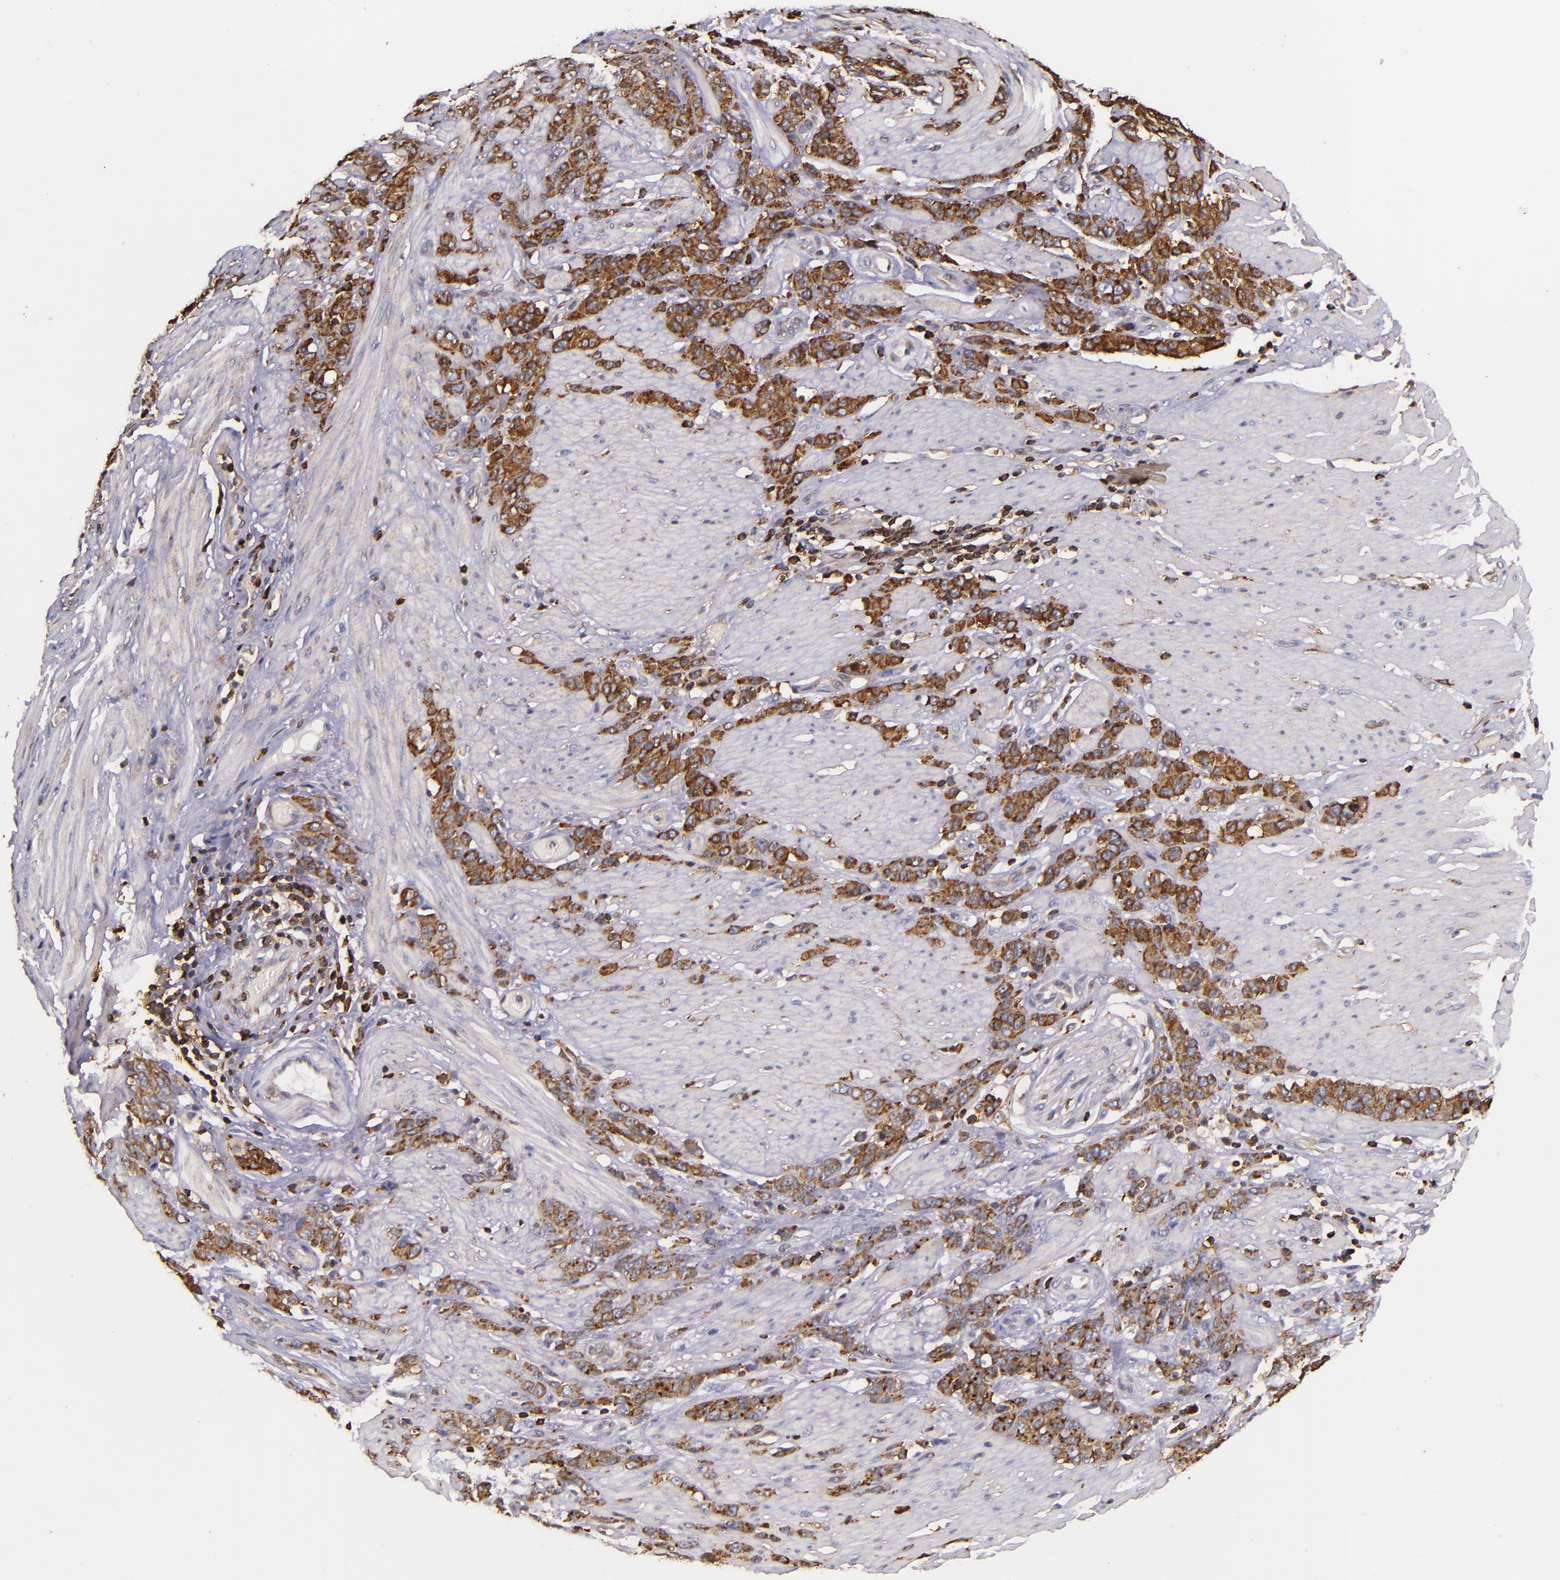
{"staining": {"intensity": "strong", "quantity": ">75%", "location": "cytoplasmic/membranous"}, "tissue": "stomach cancer", "cell_type": "Tumor cells", "image_type": "cancer", "snomed": [{"axis": "morphology", "description": "Adenocarcinoma, NOS"}, {"axis": "topography", "description": "Stomach, lower"}], "caption": "Brown immunohistochemical staining in adenocarcinoma (stomach) exhibits strong cytoplasmic/membranous staining in about >75% of tumor cells. (brown staining indicates protein expression, while blue staining denotes nuclei).", "gene": "SLC9A3R1", "patient": {"sex": "male", "age": 88}}